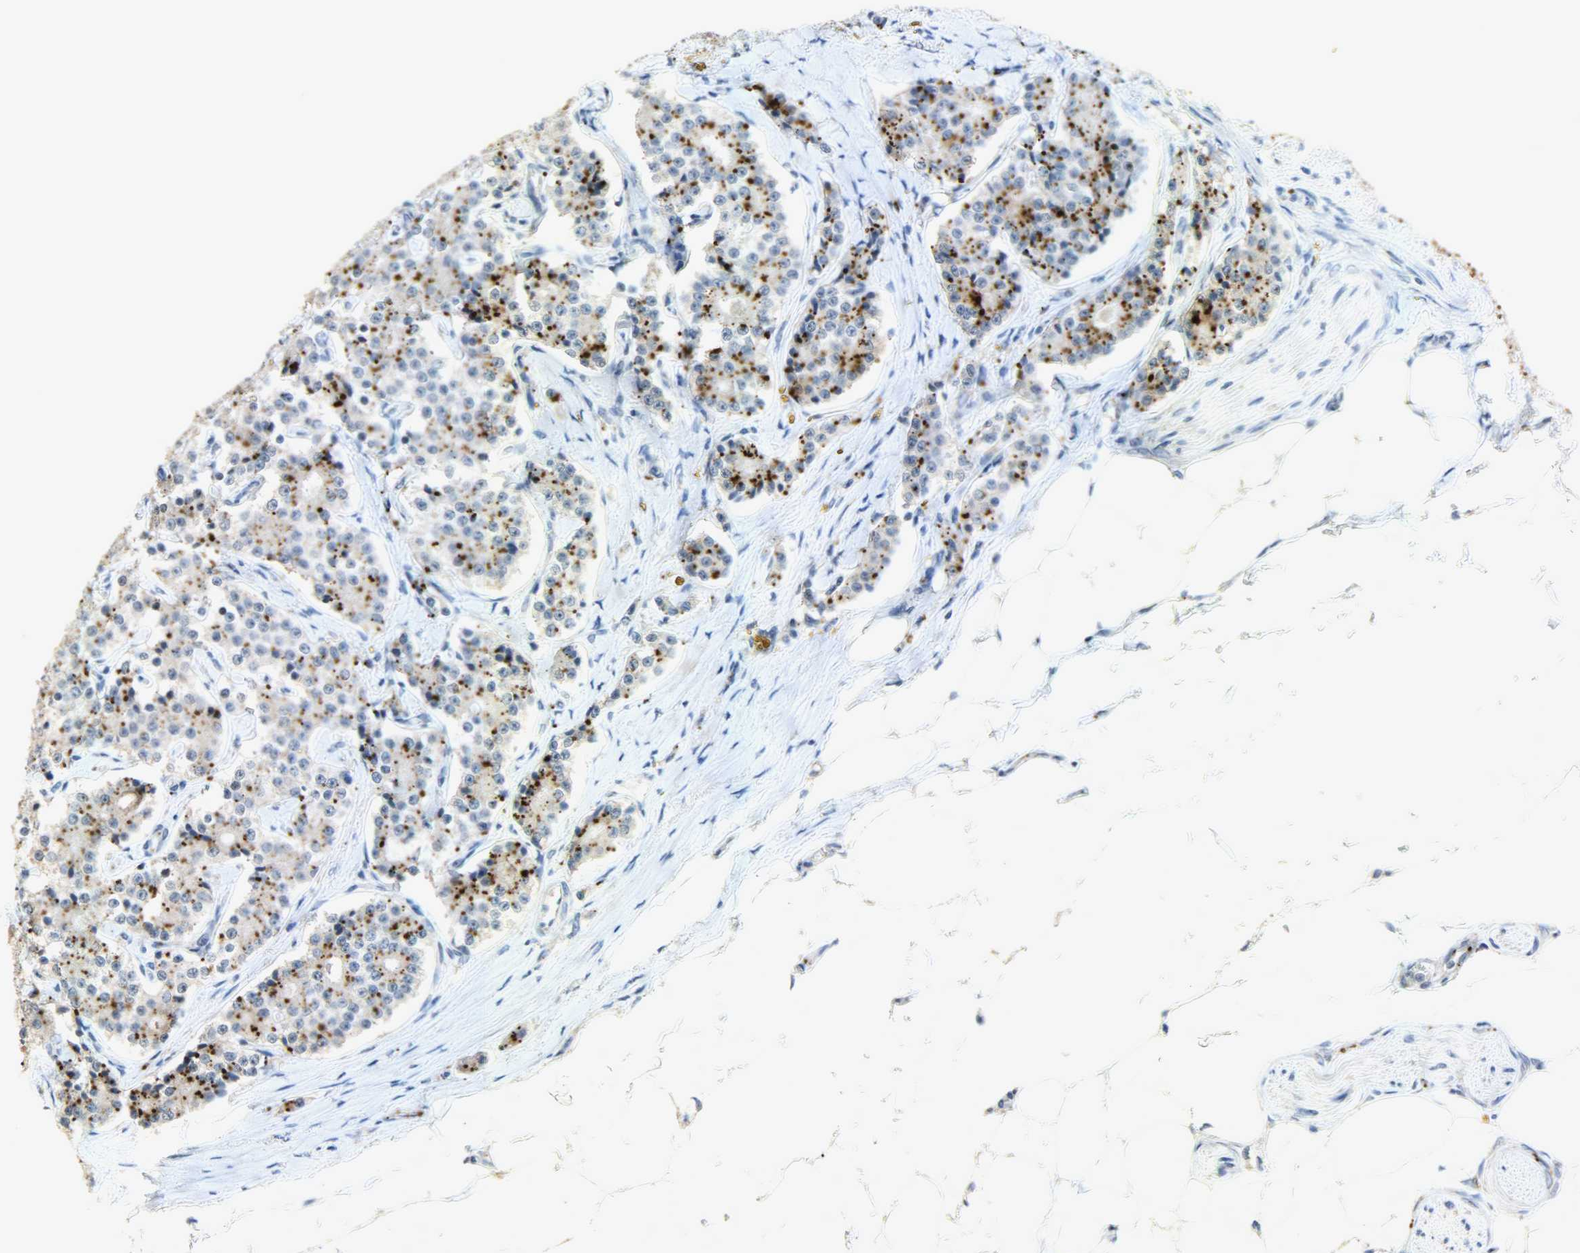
{"staining": {"intensity": "strong", "quantity": ">75%", "location": "cytoplasmic/membranous"}, "tissue": "carcinoid", "cell_type": "Tumor cells", "image_type": "cancer", "snomed": [{"axis": "morphology", "description": "Carcinoid, malignant, NOS"}, {"axis": "topography", "description": "Colon"}], "caption": "This micrograph exhibits IHC staining of human carcinoid, with high strong cytoplasmic/membranous positivity in about >75% of tumor cells.", "gene": "GIT2", "patient": {"sex": "female", "age": 61}}